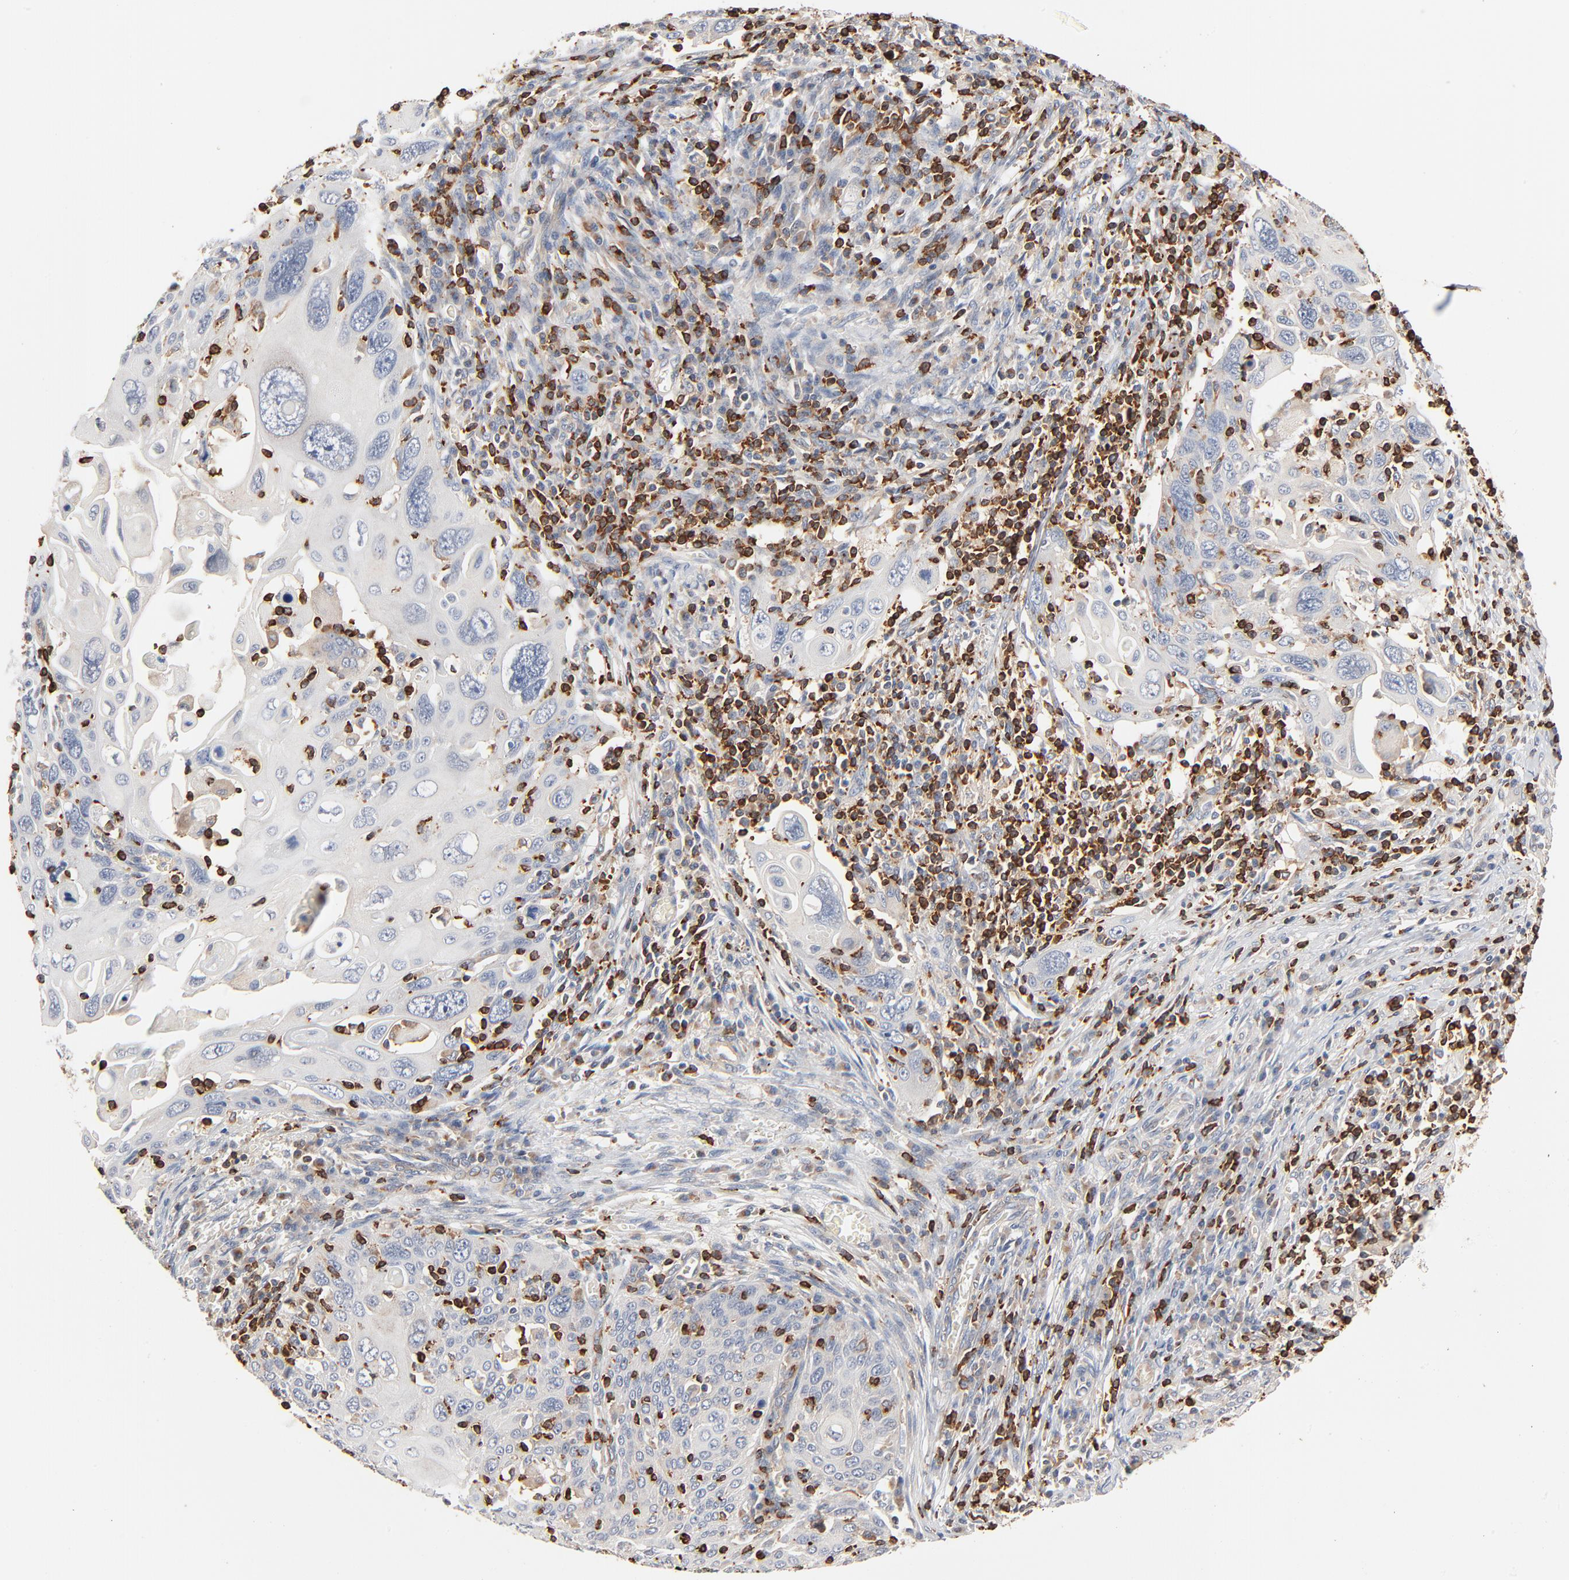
{"staining": {"intensity": "negative", "quantity": "none", "location": "none"}, "tissue": "cervical cancer", "cell_type": "Tumor cells", "image_type": "cancer", "snomed": [{"axis": "morphology", "description": "Squamous cell carcinoma, NOS"}, {"axis": "topography", "description": "Cervix"}], "caption": "A photomicrograph of human cervical cancer (squamous cell carcinoma) is negative for staining in tumor cells.", "gene": "SH3KBP1", "patient": {"sex": "female", "age": 54}}